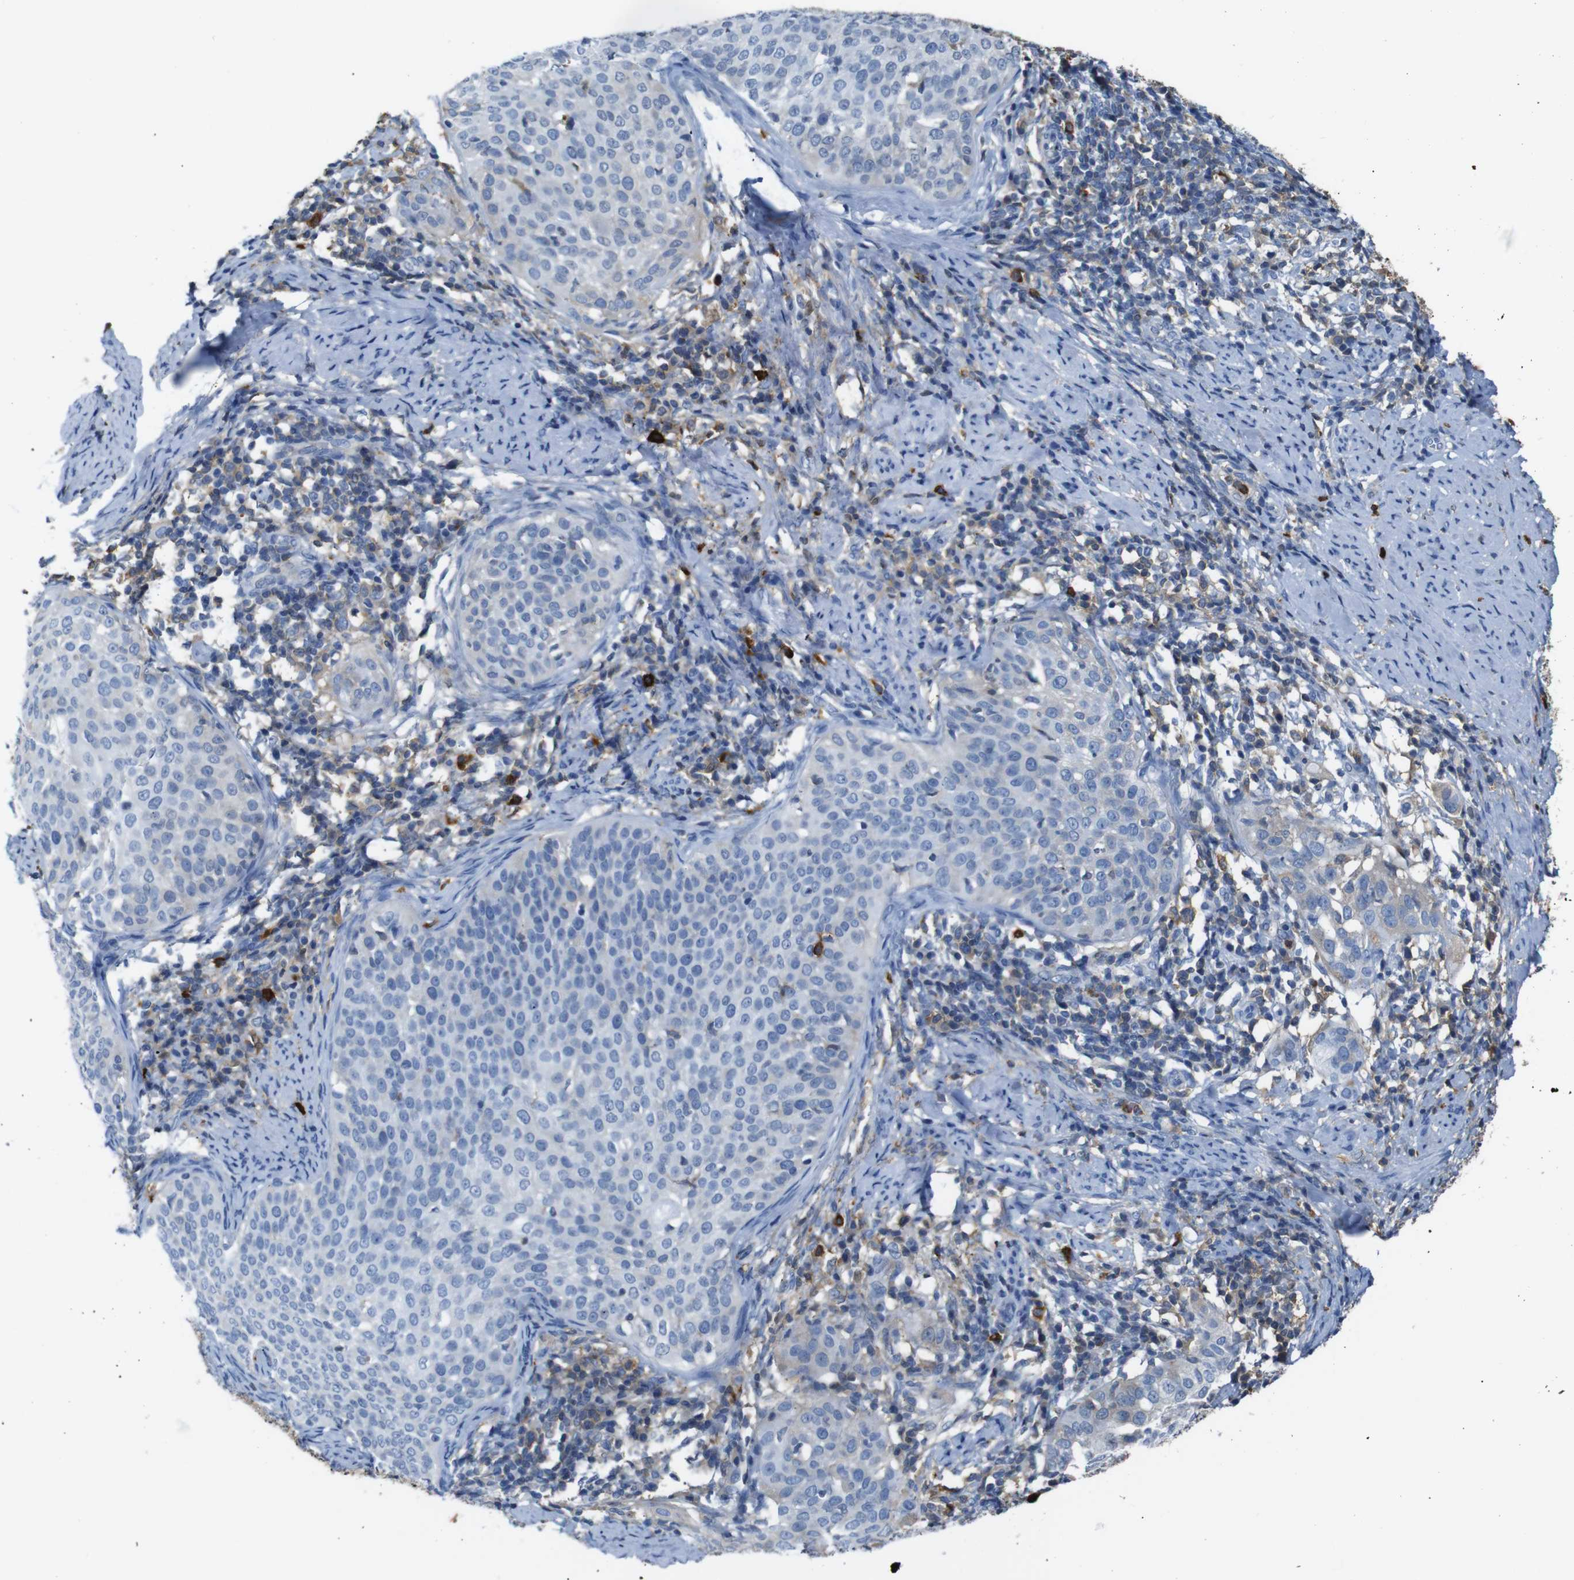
{"staining": {"intensity": "negative", "quantity": "none", "location": "none"}, "tissue": "cervical cancer", "cell_type": "Tumor cells", "image_type": "cancer", "snomed": [{"axis": "morphology", "description": "Squamous cell carcinoma, NOS"}, {"axis": "topography", "description": "Cervix"}], "caption": "Tumor cells show no significant staining in cervical cancer.", "gene": "SERPINA1", "patient": {"sex": "female", "age": 51}}